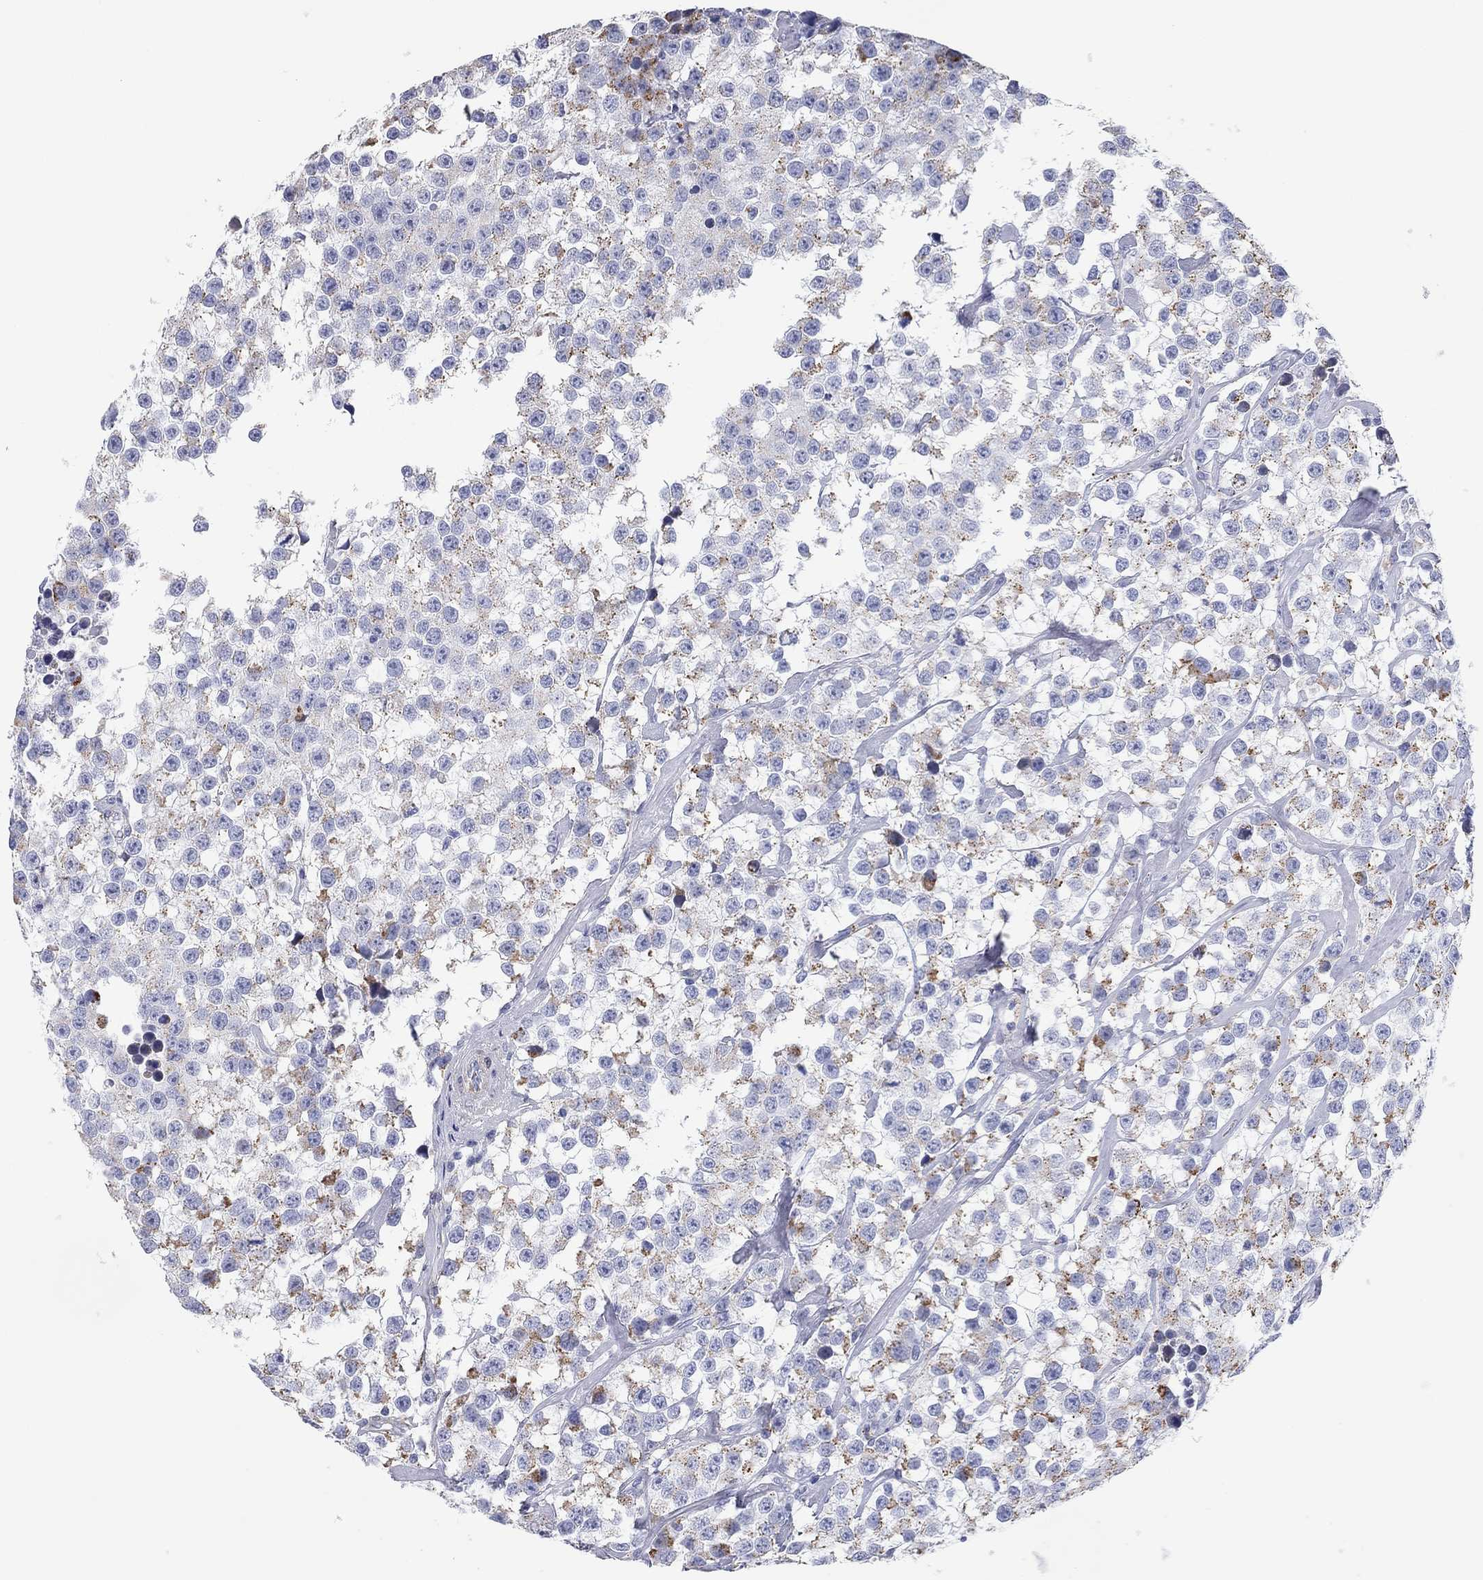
{"staining": {"intensity": "moderate", "quantity": "25%-75%", "location": "cytoplasmic/membranous"}, "tissue": "testis cancer", "cell_type": "Tumor cells", "image_type": "cancer", "snomed": [{"axis": "morphology", "description": "Seminoma, NOS"}, {"axis": "topography", "description": "Testis"}], "caption": "Immunohistochemistry (IHC) image of testis cancer stained for a protein (brown), which shows medium levels of moderate cytoplasmic/membranous expression in approximately 25%-75% of tumor cells.", "gene": "CHI3L2", "patient": {"sex": "male", "age": 59}}